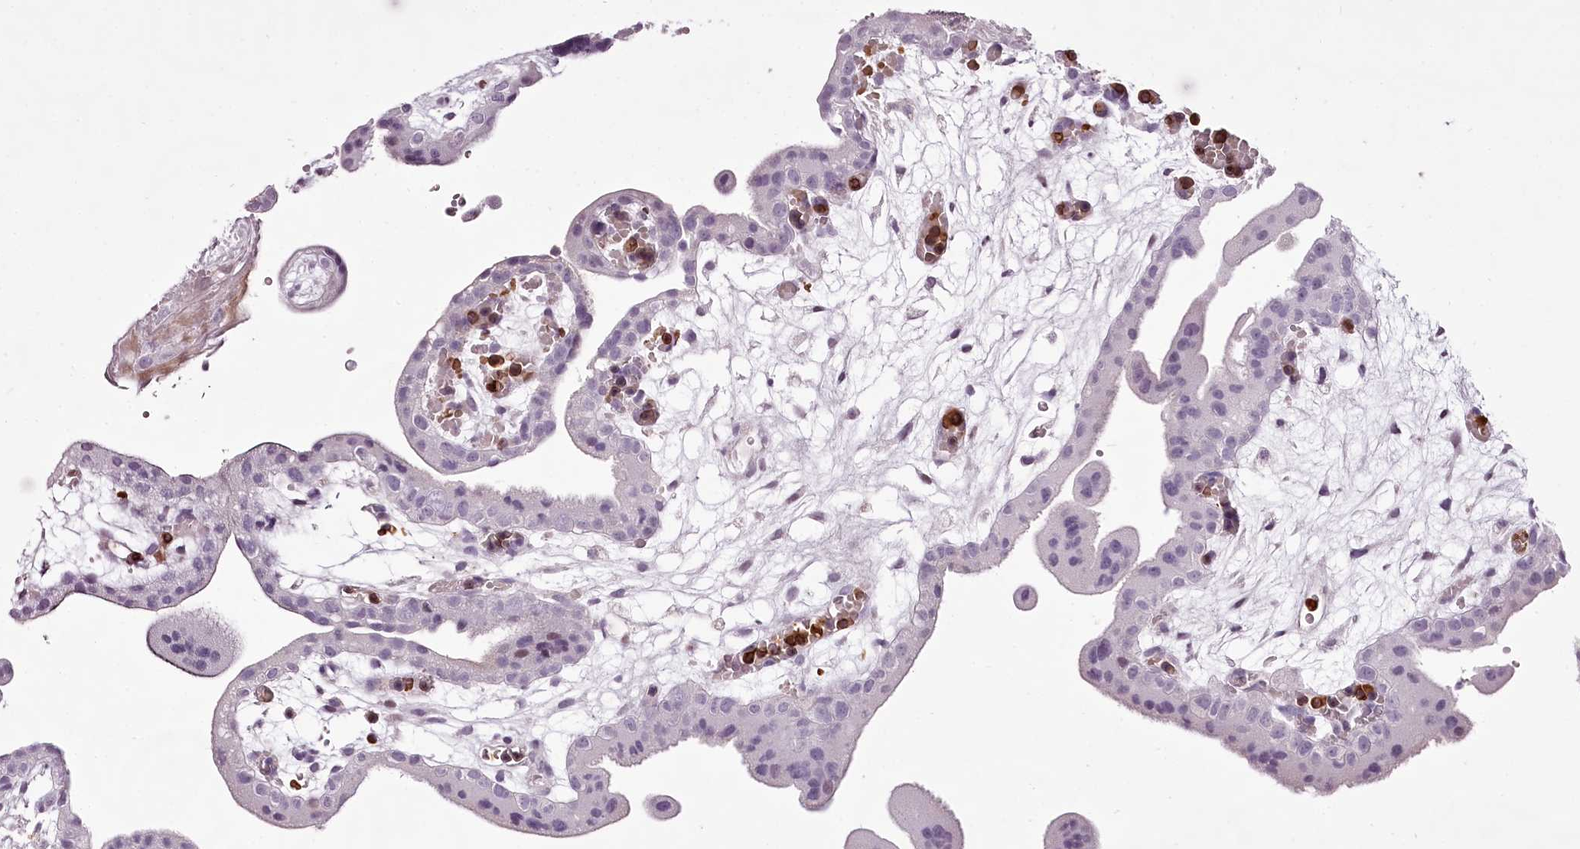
{"staining": {"intensity": "weak", "quantity": "<25%", "location": "nuclear"}, "tissue": "placenta", "cell_type": "Decidual cells", "image_type": "normal", "snomed": [{"axis": "morphology", "description": "Normal tissue, NOS"}, {"axis": "topography", "description": "Placenta"}], "caption": "DAB immunohistochemical staining of benign placenta shows no significant expression in decidual cells.", "gene": "C1orf56", "patient": {"sex": "female", "age": 18}}